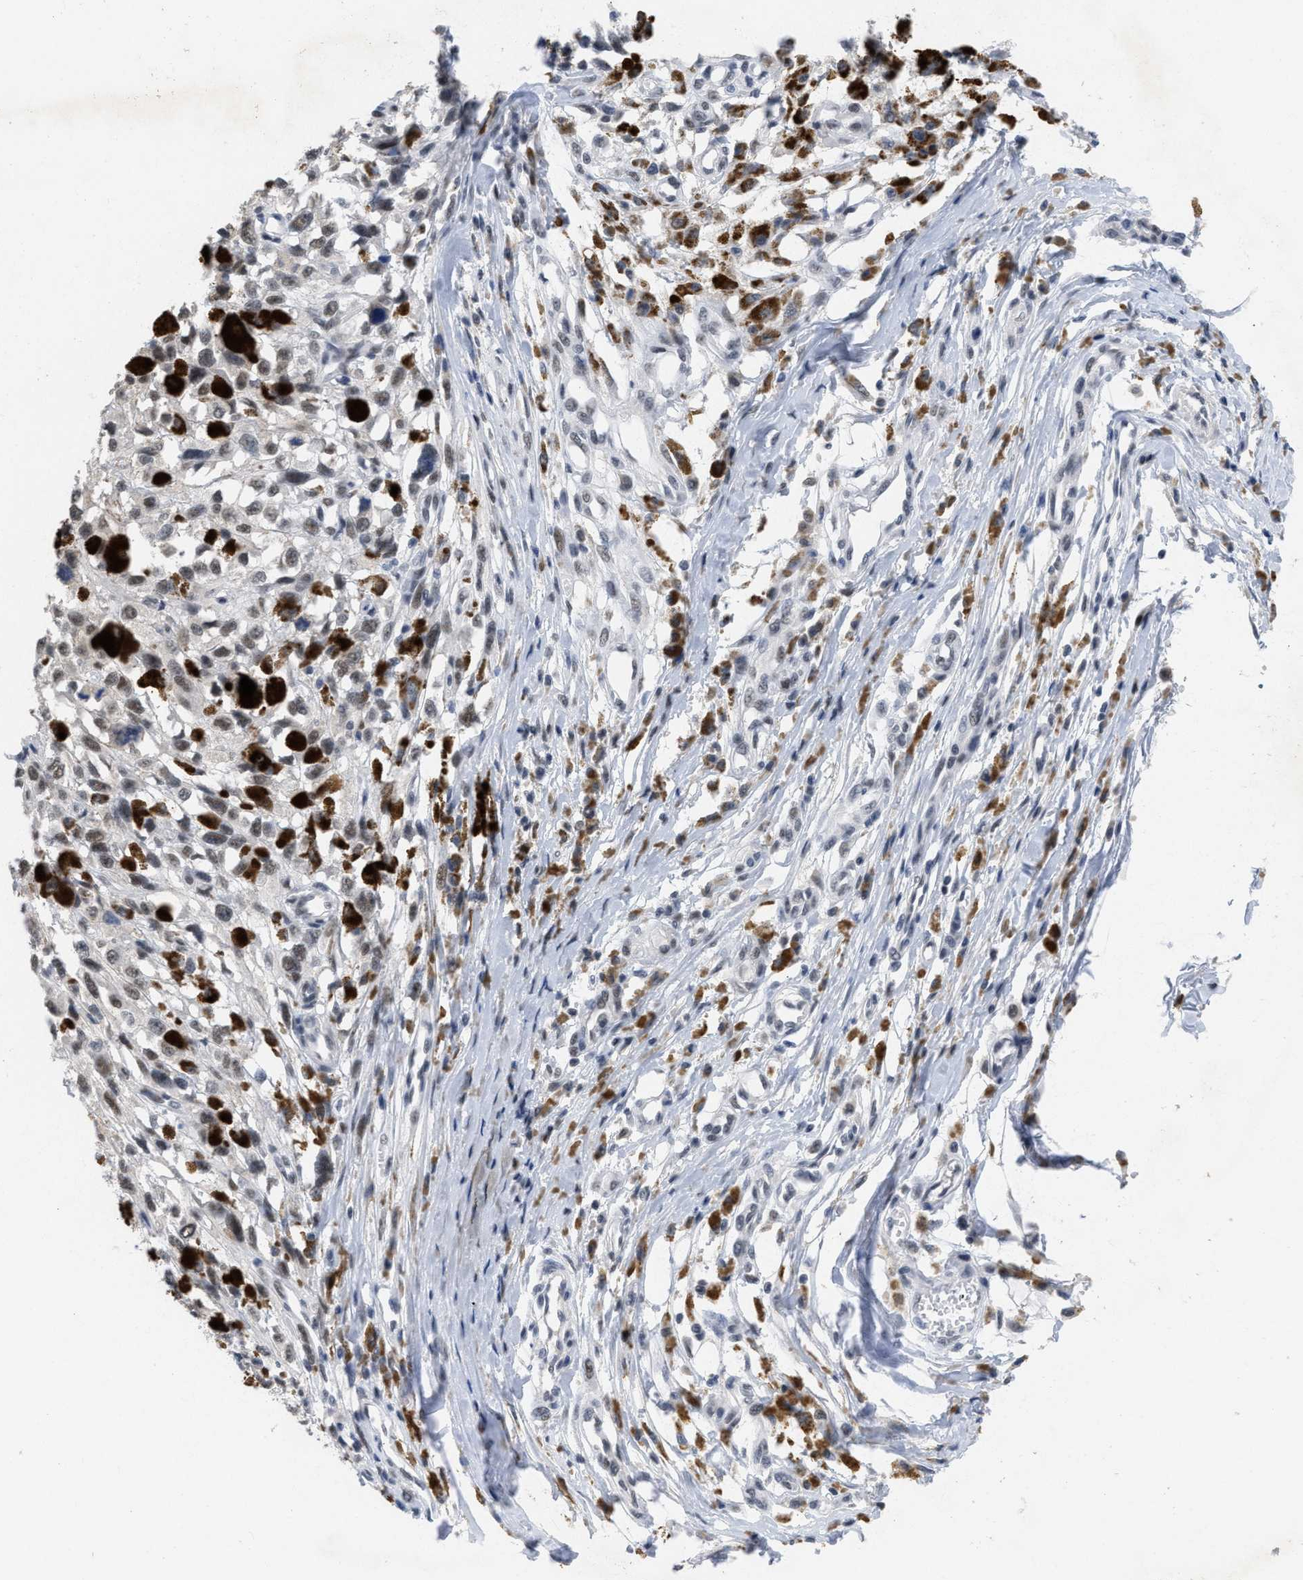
{"staining": {"intensity": "weak", "quantity": ">75%", "location": "nuclear"}, "tissue": "melanoma", "cell_type": "Tumor cells", "image_type": "cancer", "snomed": [{"axis": "morphology", "description": "Malignant melanoma, Metastatic site"}, {"axis": "topography", "description": "Lymph node"}], "caption": "Tumor cells exhibit low levels of weak nuclear staining in approximately >75% of cells in melanoma. The staining is performed using DAB brown chromogen to label protein expression. The nuclei are counter-stained blue using hematoxylin.", "gene": "GGNBP2", "patient": {"sex": "male", "age": 59}}